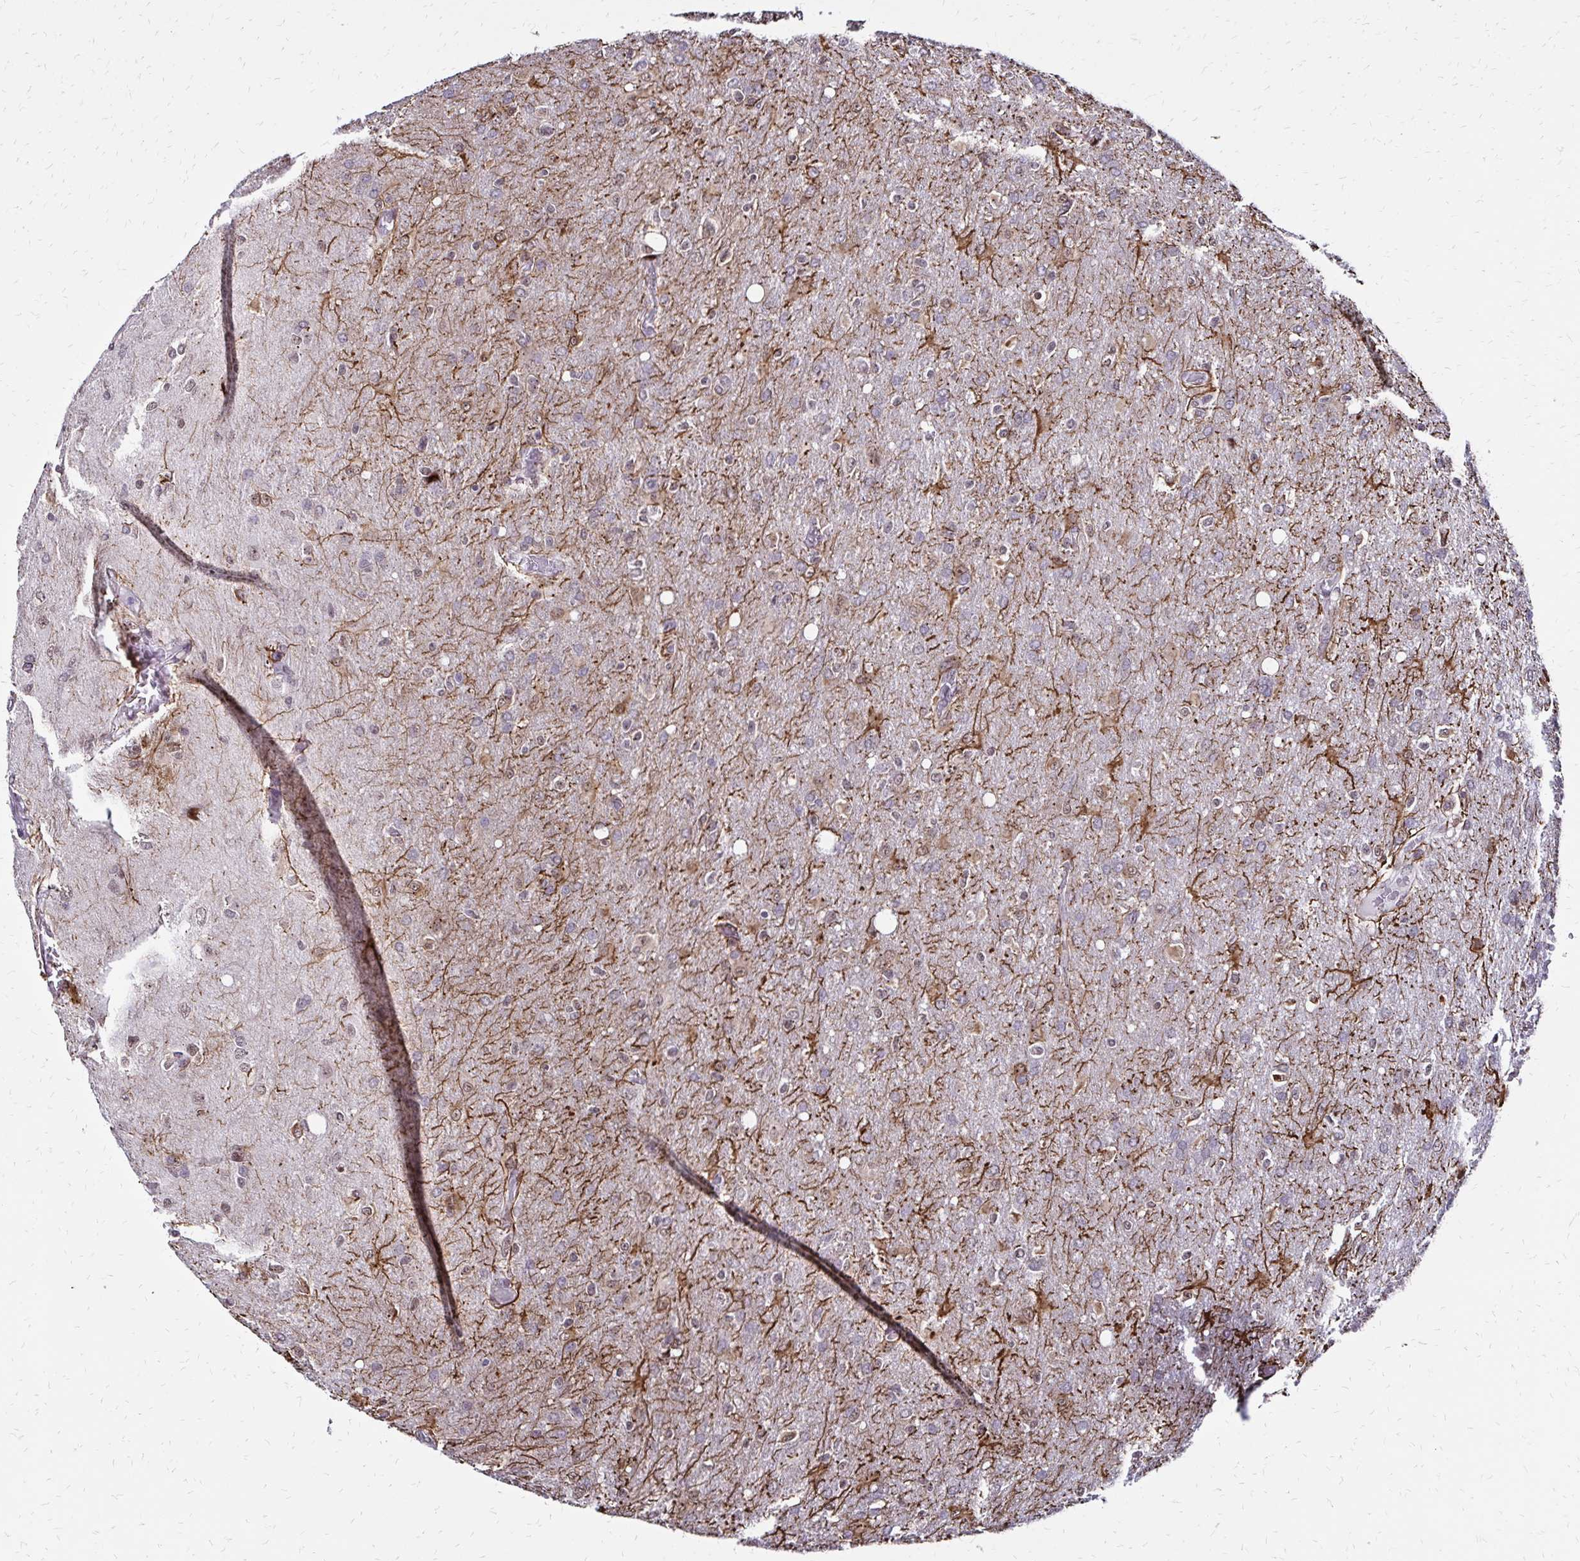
{"staining": {"intensity": "negative", "quantity": "none", "location": "none"}, "tissue": "glioma", "cell_type": "Tumor cells", "image_type": "cancer", "snomed": [{"axis": "morphology", "description": "Glioma, malignant, High grade"}, {"axis": "topography", "description": "Brain"}], "caption": "A photomicrograph of human malignant glioma (high-grade) is negative for staining in tumor cells. (IHC, brightfield microscopy, high magnification).", "gene": "TOB1", "patient": {"sex": "male", "age": 53}}